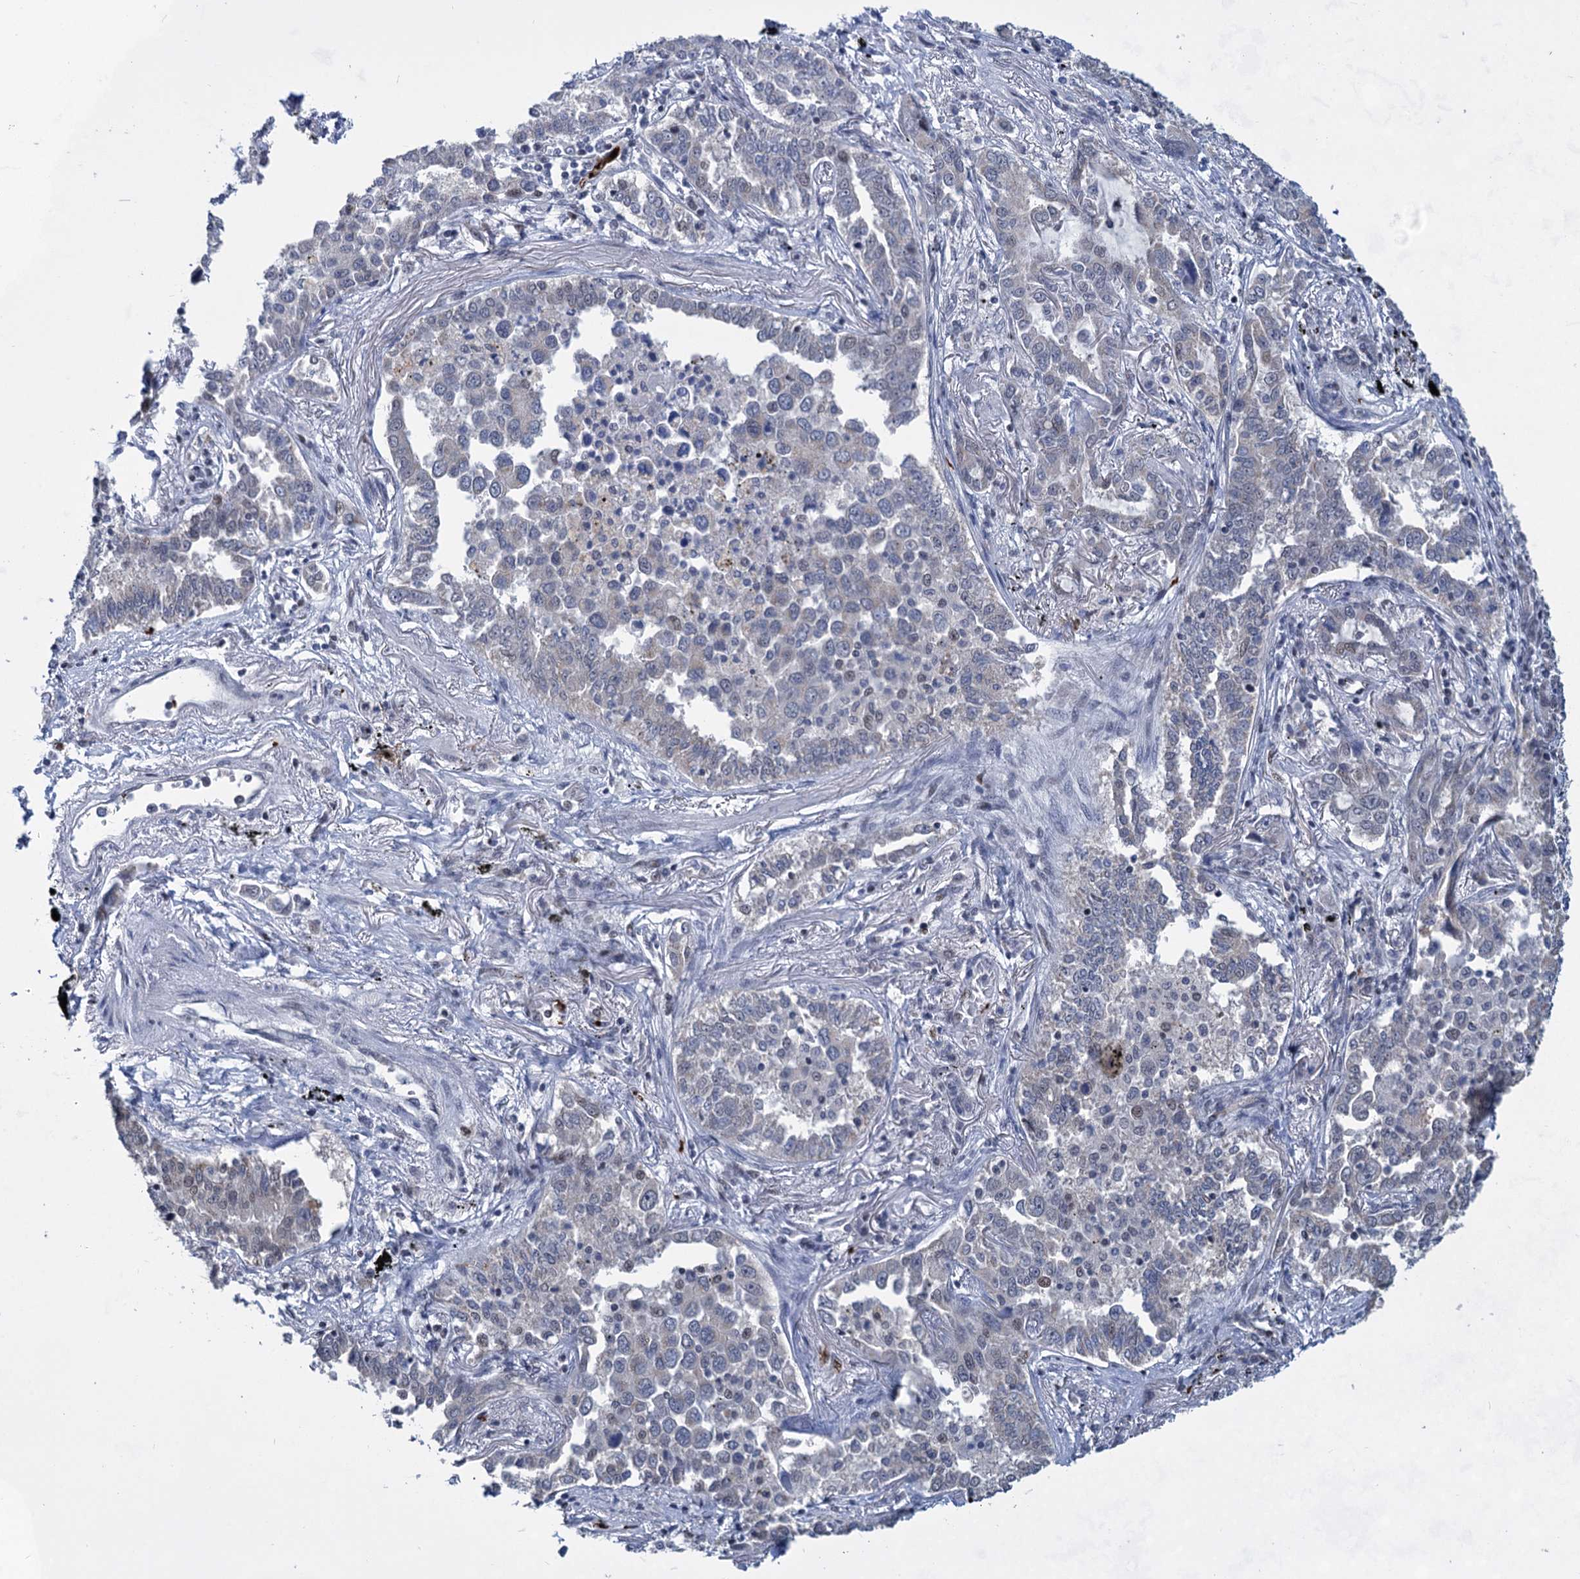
{"staining": {"intensity": "negative", "quantity": "none", "location": "none"}, "tissue": "lung cancer", "cell_type": "Tumor cells", "image_type": "cancer", "snomed": [{"axis": "morphology", "description": "Adenocarcinoma, NOS"}, {"axis": "topography", "description": "Lung"}], "caption": "The image shows no significant positivity in tumor cells of lung cancer (adenocarcinoma).", "gene": "MON2", "patient": {"sex": "male", "age": 67}}